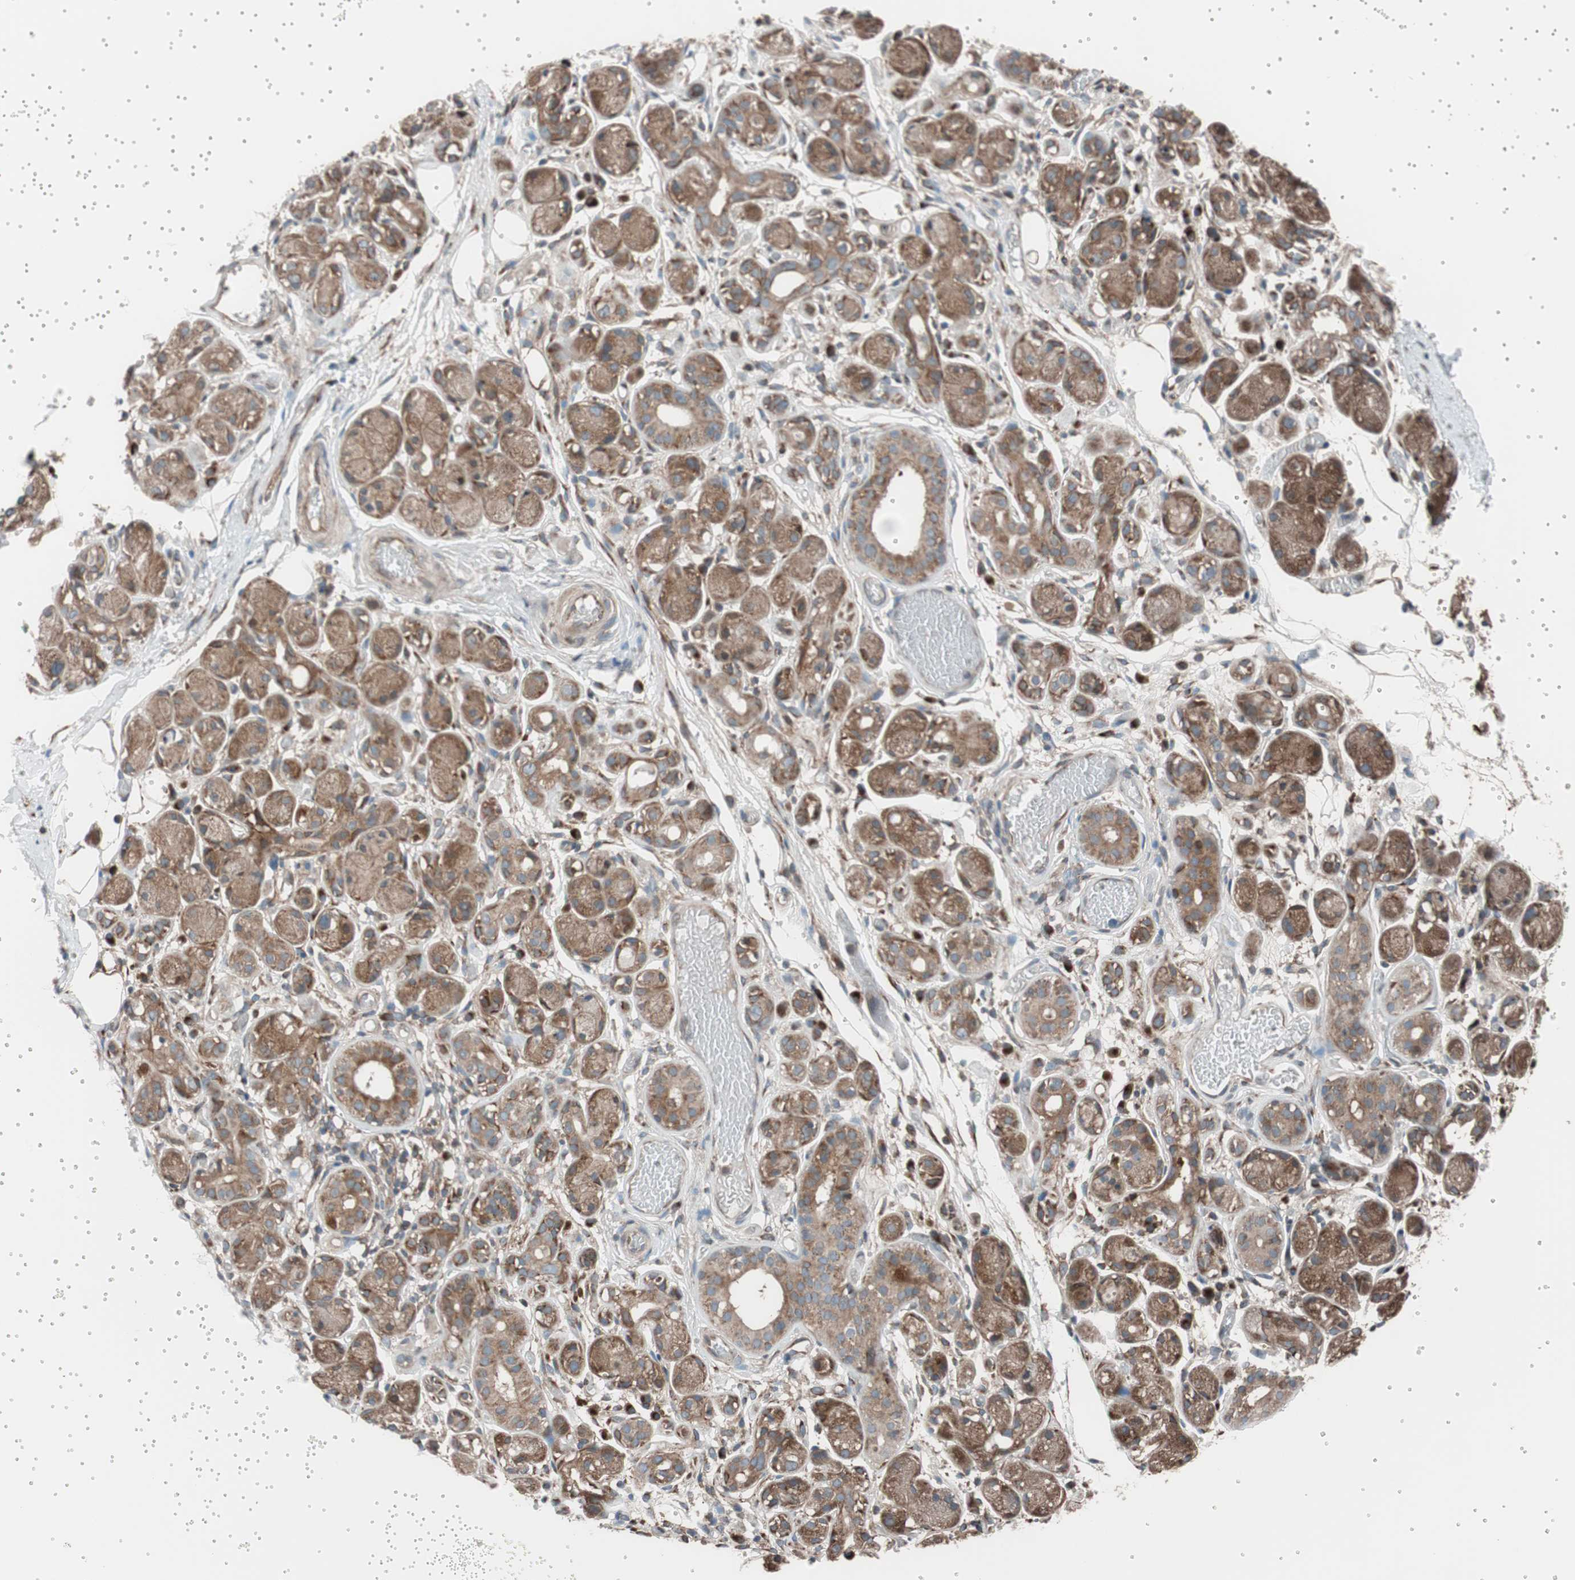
{"staining": {"intensity": "strong", "quantity": ">75%", "location": "cytoplasmic/membranous"}, "tissue": "adipose tissue", "cell_type": "Adipocytes", "image_type": "normal", "snomed": [{"axis": "morphology", "description": "Normal tissue, NOS"}, {"axis": "morphology", "description": "Inflammation, NOS"}, {"axis": "topography", "description": "Vascular tissue"}, {"axis": "topography", "description": "Salivary gland"}], "caption": "High-magnification brightfield microscopy of normal adipose tissue stained with DAB (3,3'-diaminobenzidine) (brown) and counterstained with hematoxylin (blue). adipocytes exhibit strong cytoplasmic/membranous positivity is identified in approximately>75% of cells. (Stains: DAB (3,3'-diaminobenzidine) in brown, nuclei in blue, Microscopy: brightfield microscopy at high magnification).", "gene": "SEC31A", "patient": {"sex": "female", "age": 75}}